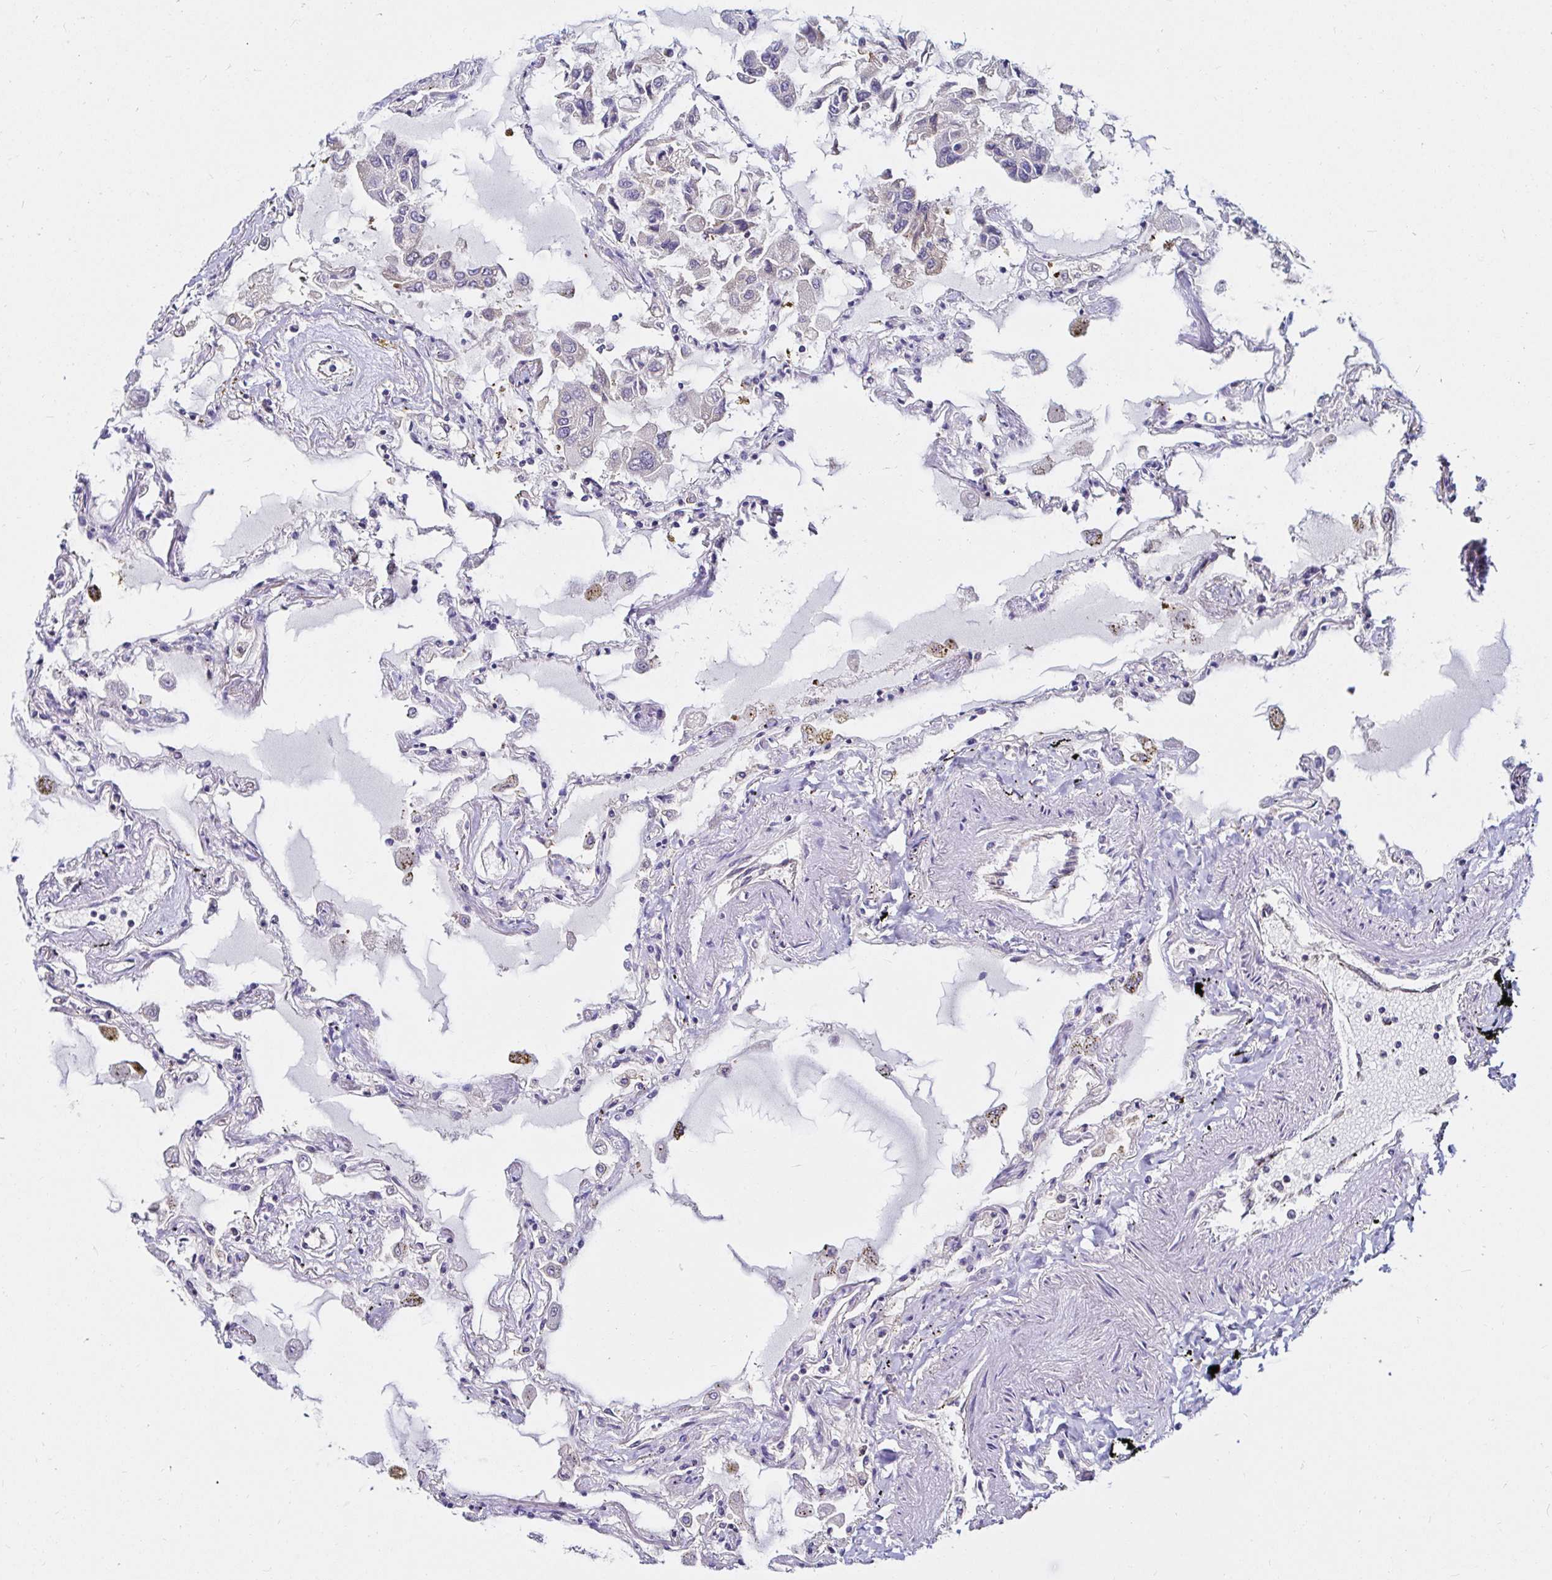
{"staining": {"intensity": "moderate", "quantity": "<25%", "location": "cytoplasmic/membranous"}, "tissue": "lung", "cell_type": "Alveolar cells", "image_type": "normal", "snomed": [{"axis": "morphology", "description": "Normal tissue, NOS"}, {"axis": "morphology", "description": "Adenocarcinoma, NOS"}, {"axis": "topography", "description": "Cartilage tissue"}, {"axis": "topography", "description": "Lung"}], "caption": "Lung was stained to show a protein in brown. There is low levels of moderate cytoplasmic/membranous expression in about <25% of alveolar cells. The staining is performed using DAB (3,3'-diaminobenzidine) brown chromogen to label protein expression. The nuclei are counter-stained blue using hematoxylin.", "gene": "RSRP1", "patient": {"sex": "female", "age": 67}}